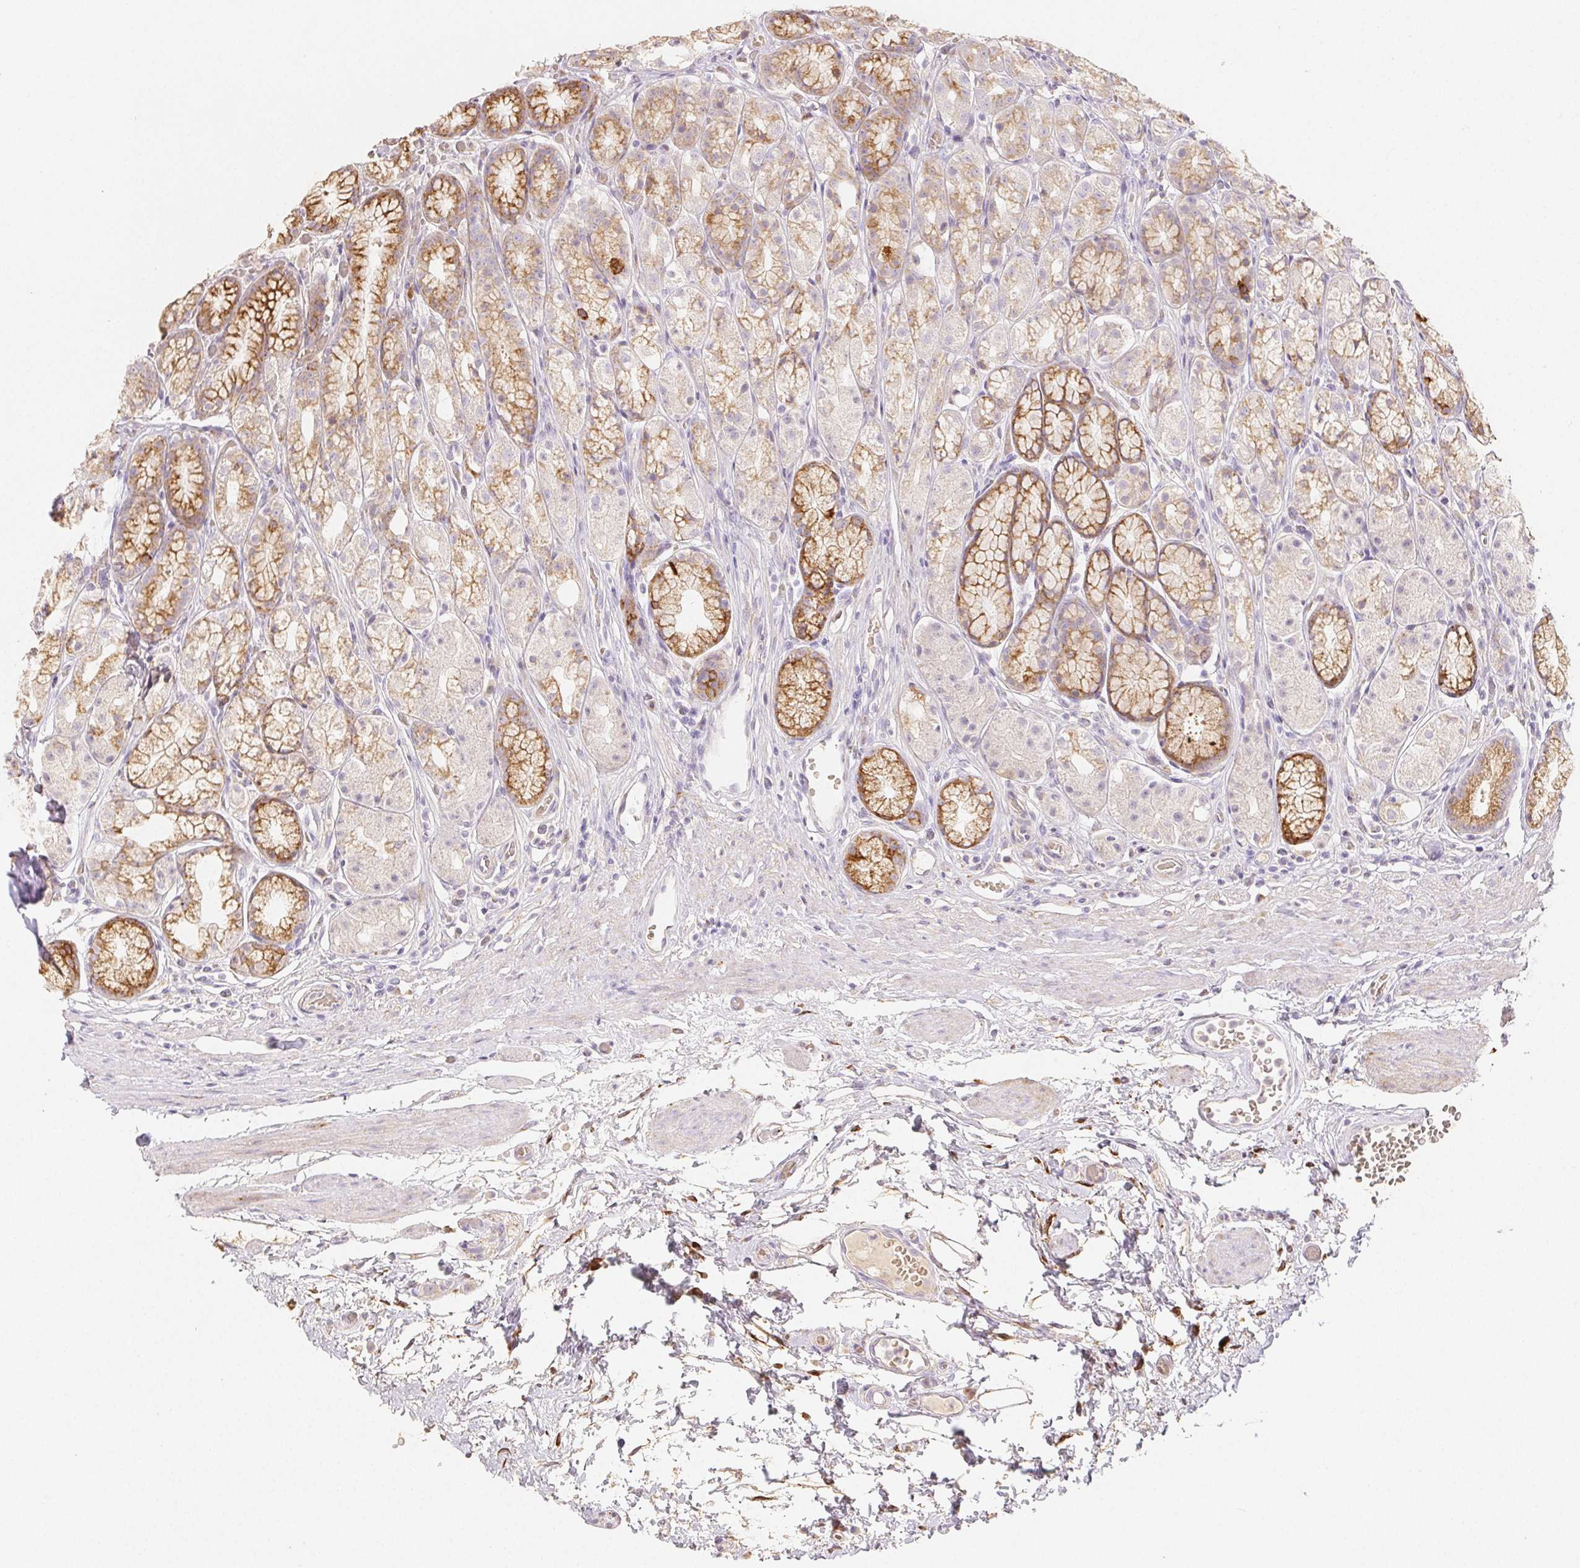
{"staining": {"intensity": "strong", "quantity": "25%-75%", "location": "cytoplasmic/membranous"}, "tissue": "stomach", "cell_type": "Glandular cells", "image_type": "normal", "snomed": [{"axis": "morphology", "description": "Normal tissue, NOS"}, {"axis": "topography", "description": "Smooth muscle"}, {"axis": "topography", "description": "Stomach"}], "caption": "Immunohistochemical staining of unremarkable stomach displays 25%-75% levels of strong cytoplasmic/membranous protein positivity in about 25%-75% of glandular cells.", "gene": "ACVR1B", "patient": {"sex": "male", "age": 70}}